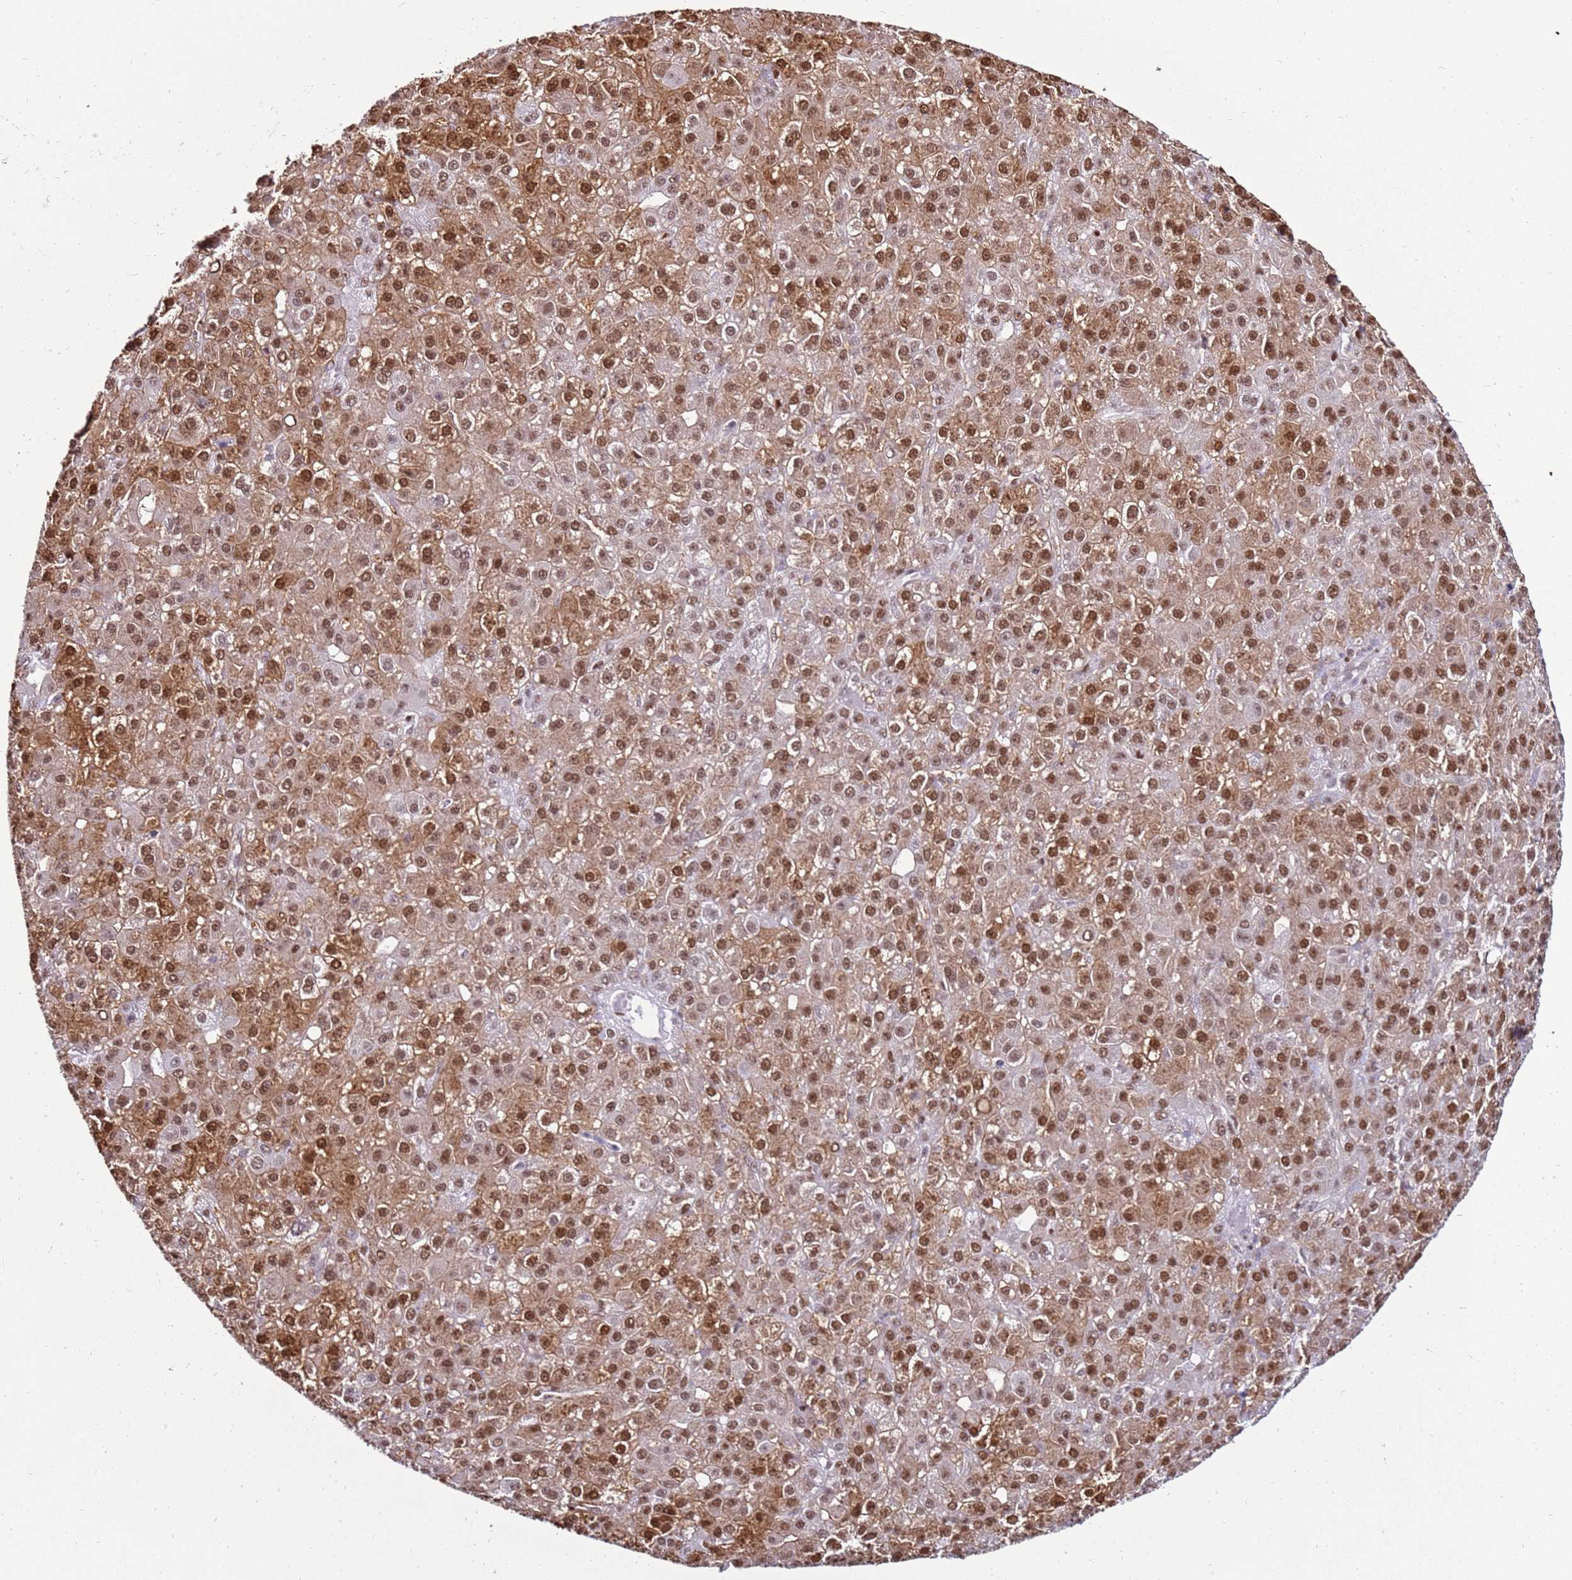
{"staining": {"intensity": "strong", "quantity": ">75%", "location": "cytoplasmic/membranous,nuclear"}, "tissue": "liver cancer", "cell_type": "Tumor cells", "image_type": "cancer", "snomed": [{"axis": "morphology", "description": "Carcinoma, Hepatocellular, NOS"}, {"axis": "topography", "description": "Liver"}], "caption": "Immunohistochemical staining of liver cancer exhibits high levels of strong cytoplasmic/membranous and nuclear expression in approximately >75% of tumor cells. (brown staining indicates protein expression, while blue staining denotes nuclei).", "gene": "KPNA4", "patient": {"sex": "male", "age": 67}}